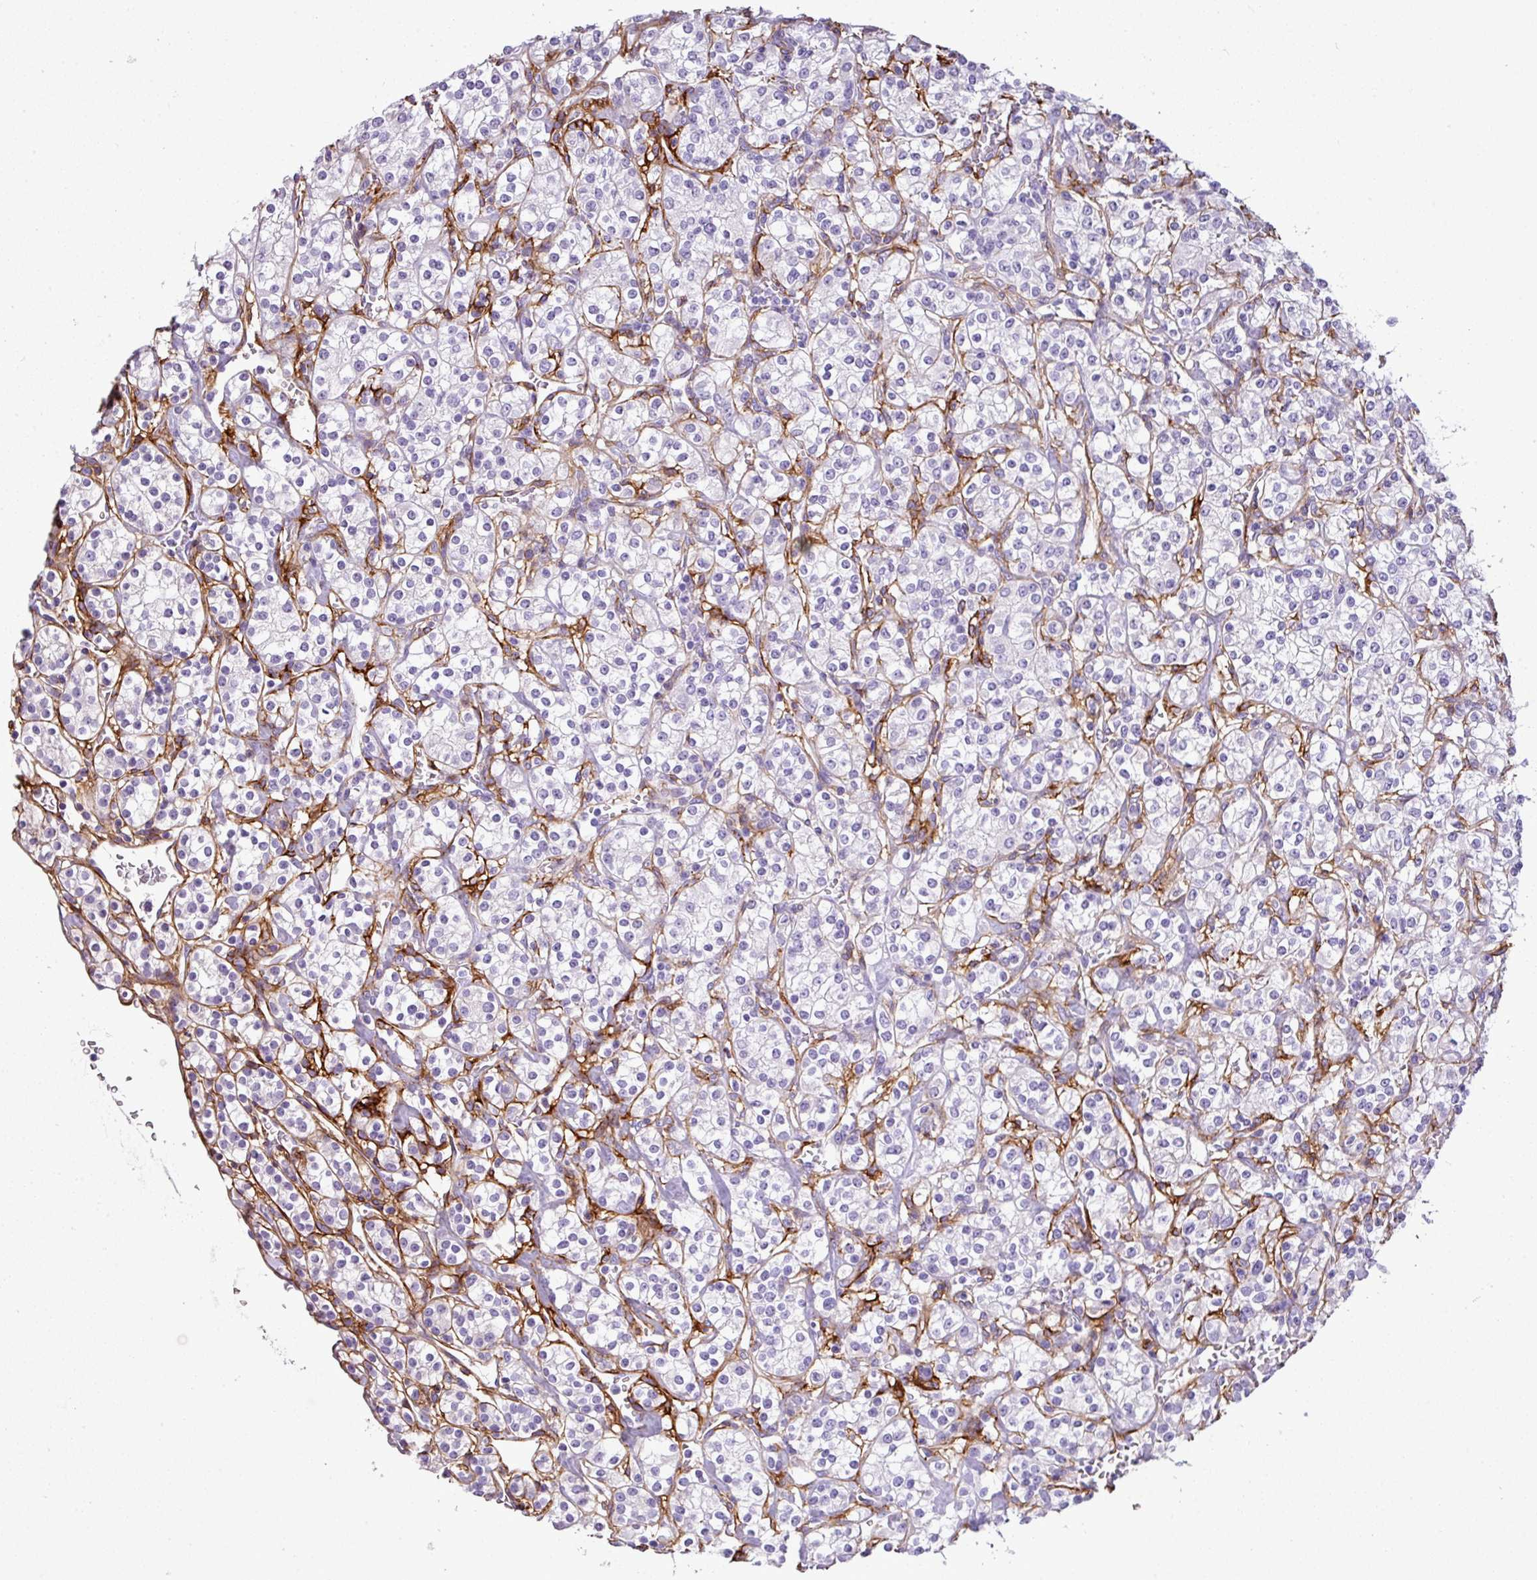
{"staining": {"intensity": "negative", "quantity": "none", "location": "none"}, "tissue": "renal cancer", "cell_type": "Tumor cells", "image_type": "cancer", "snomed": [{"axis": "morphology", "description": "Adenocarcinoma, NOS"}, {"axis": "topography", "description": "Kidney"}], "caption": "Protein analysis of adenocarcinoma (renal) reveals no significant staining in tumor cells. (DAB (3,3'-diaminobenzidine) IHC visualized using brightfield microscopy, high magnification).", "gene": "PARD6G", "patient": {"sex": "male", "age": 77}}